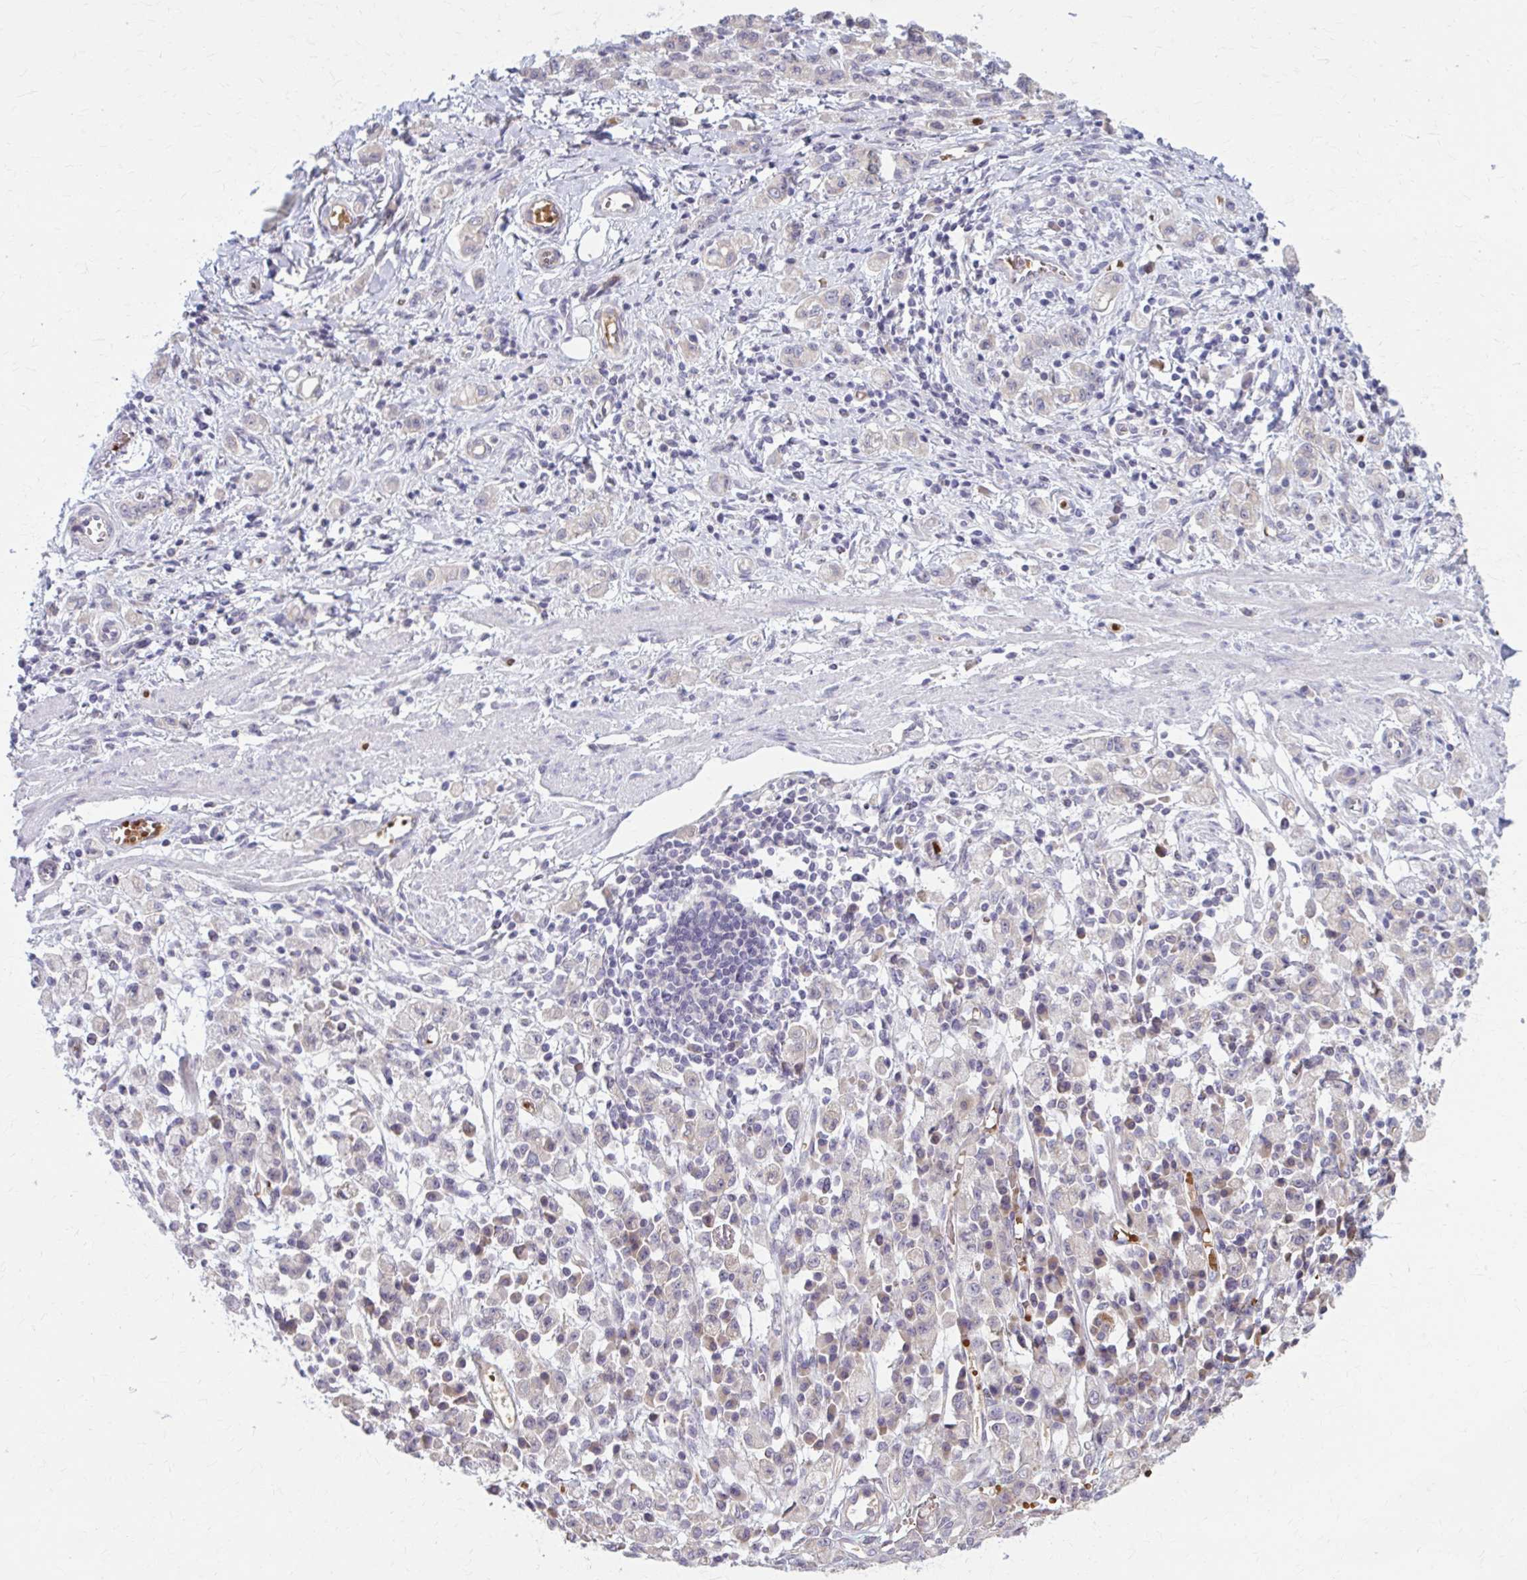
{"staining": {"intensity": "negative", "quantity": "none", "location": "none"}, "tissue": "stomach cancer", "cell_type": "Tumor cells", "image_type": "cancer", "snomed": [{"axis": "morphology", "description": "Adenocarcinoma, NOS"}, {"axis": "topography", "description": "Stomach"}], "caption": "Immunohistochemical staining of stomach adenocarcinoma demonstrates no significant expression in tumor cells. (Stains: DAB (3,3'-diaminobenzidine) IHC with hematoxylin counter stain, Microscopy: brightfield microscopy at high magnification).", "gene": "SNF8", "patient": {"sex": "male", "age": 77}}